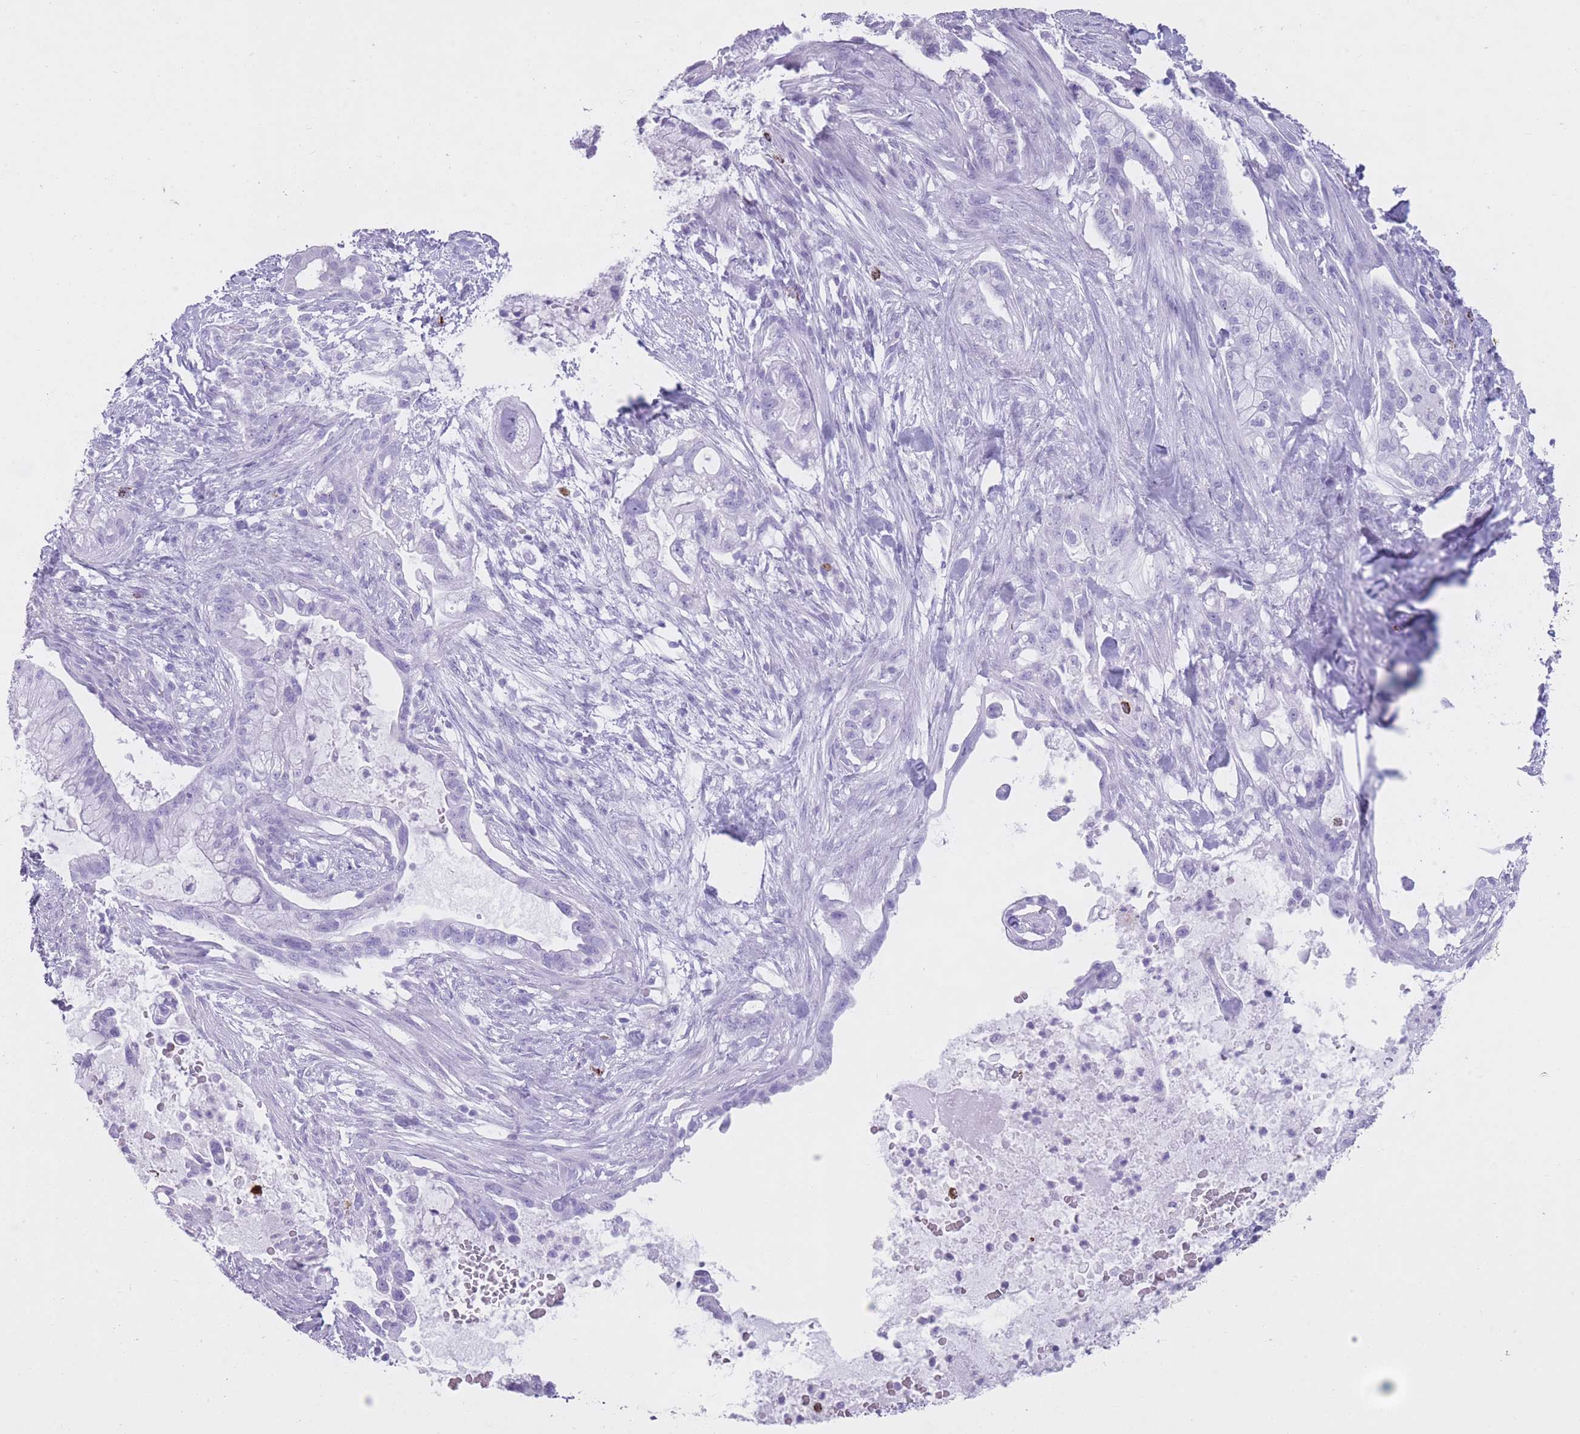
{"staining": {"intensity": "negative", "quantity": "none", "location": "none"}, "tissue": "pancreatic cancer", "cell_type": "Tumor cells", "image_type": "cancer", "snomed": [{"axis": "morphology", "description": "Adenocarcinoma, NOS"}, {"axis": "topography", "description": "Pancreas"}], "caption": "This photomicrograph is of pancreatic cancer (adenocarcinoma) stained with immunohistochemistry (IHC) to label a protein in brown with the nuclei are counter-stained blue. There is no expression in tumor cells.", "gene": "OR4F21", "patient": {"sex": "male", "age": 44}}